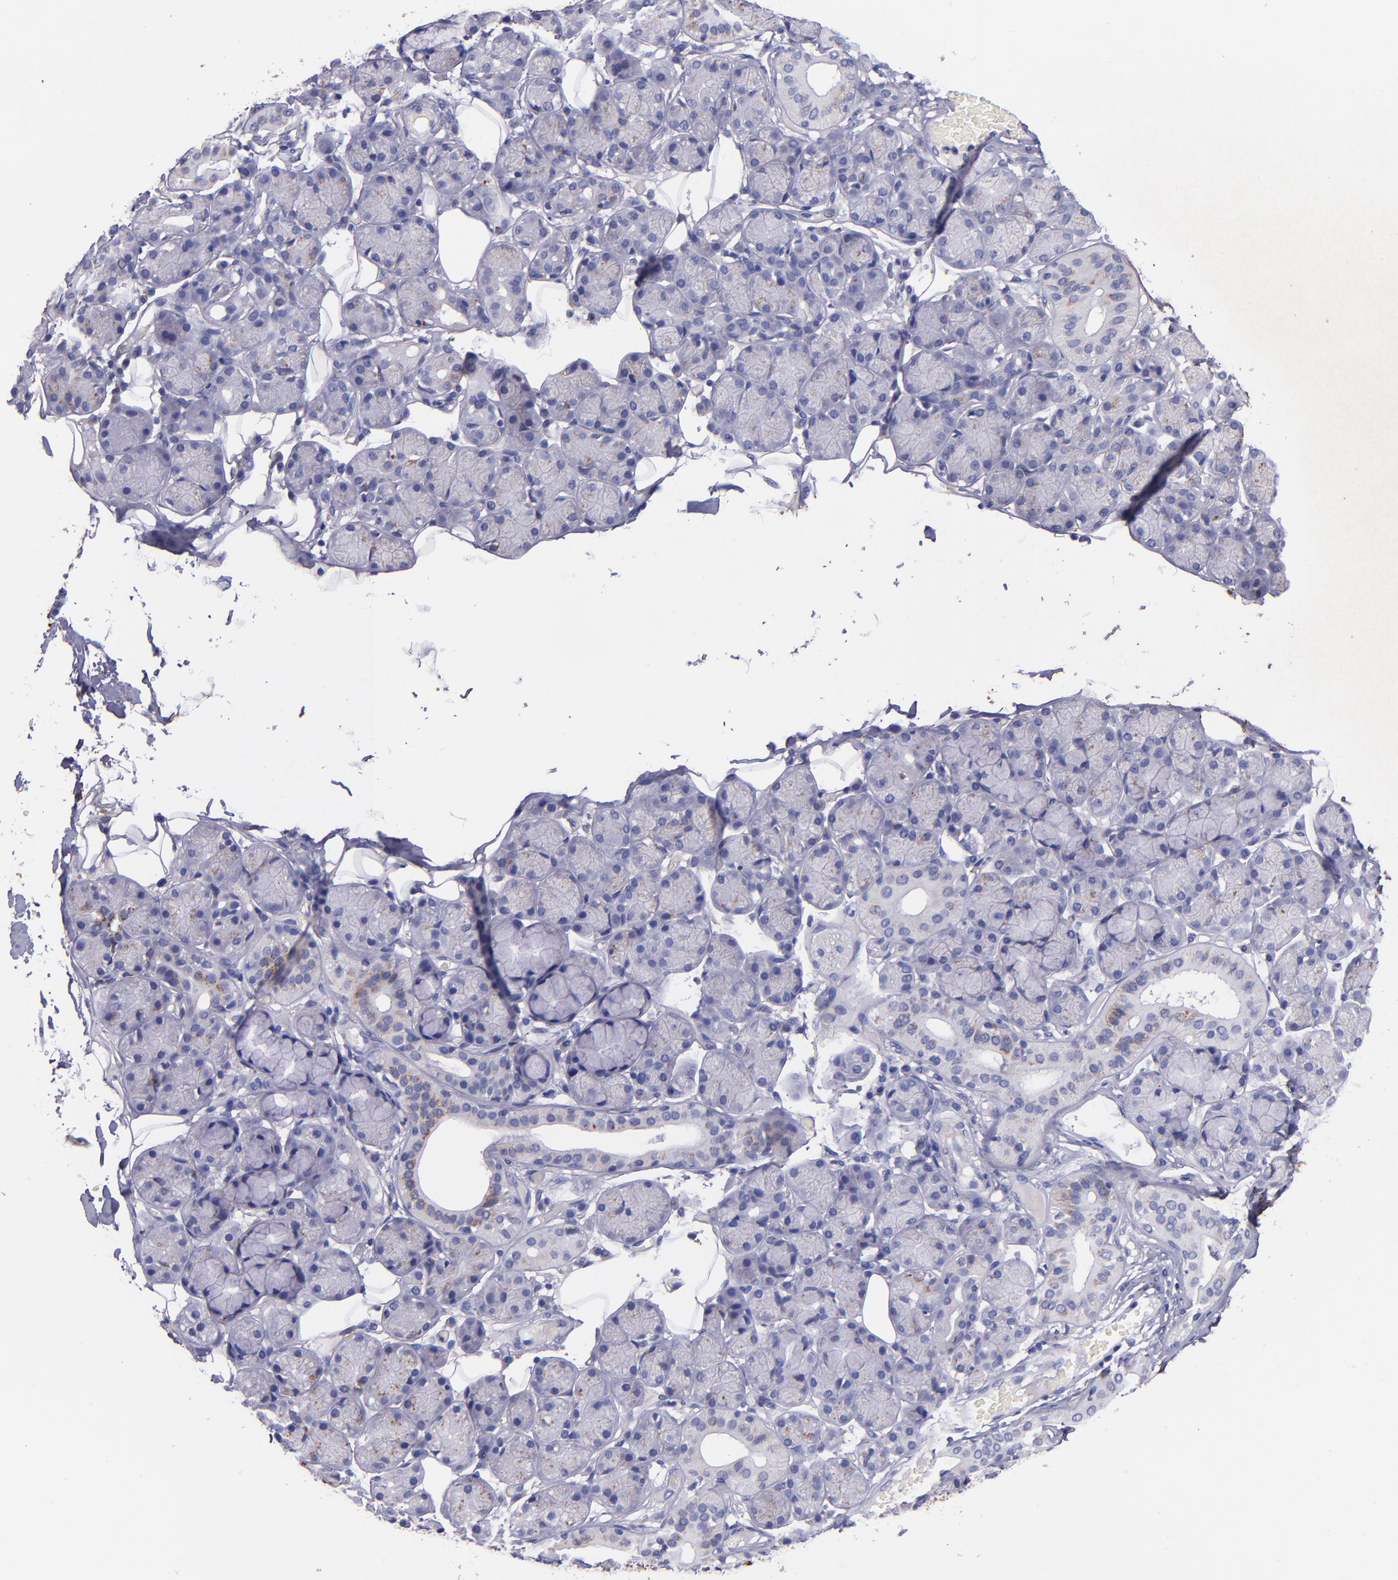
{"staining": {"intensity": "negative", "quantity": "none", "location": "none"}, "tissue": "salivary gland", "cell_type": "Glandular cells", "image_type": "normal", "snomed": [{"axis": "morphology", "description": "Normal tissue, NOS"}, {"axis": "topography", "description": "Salivary gland"}], "caption": "An IHC histopathology image of normal salivary gland is shown. There is no staining in glandular cells of salivary gland. (DAB (3,3'-diaminobenzidine) immunohistochemistry visualized using brightfield microscopy, high magnification).", "gene": "IVL", "patient": {"sex": "male", "age": 54}}